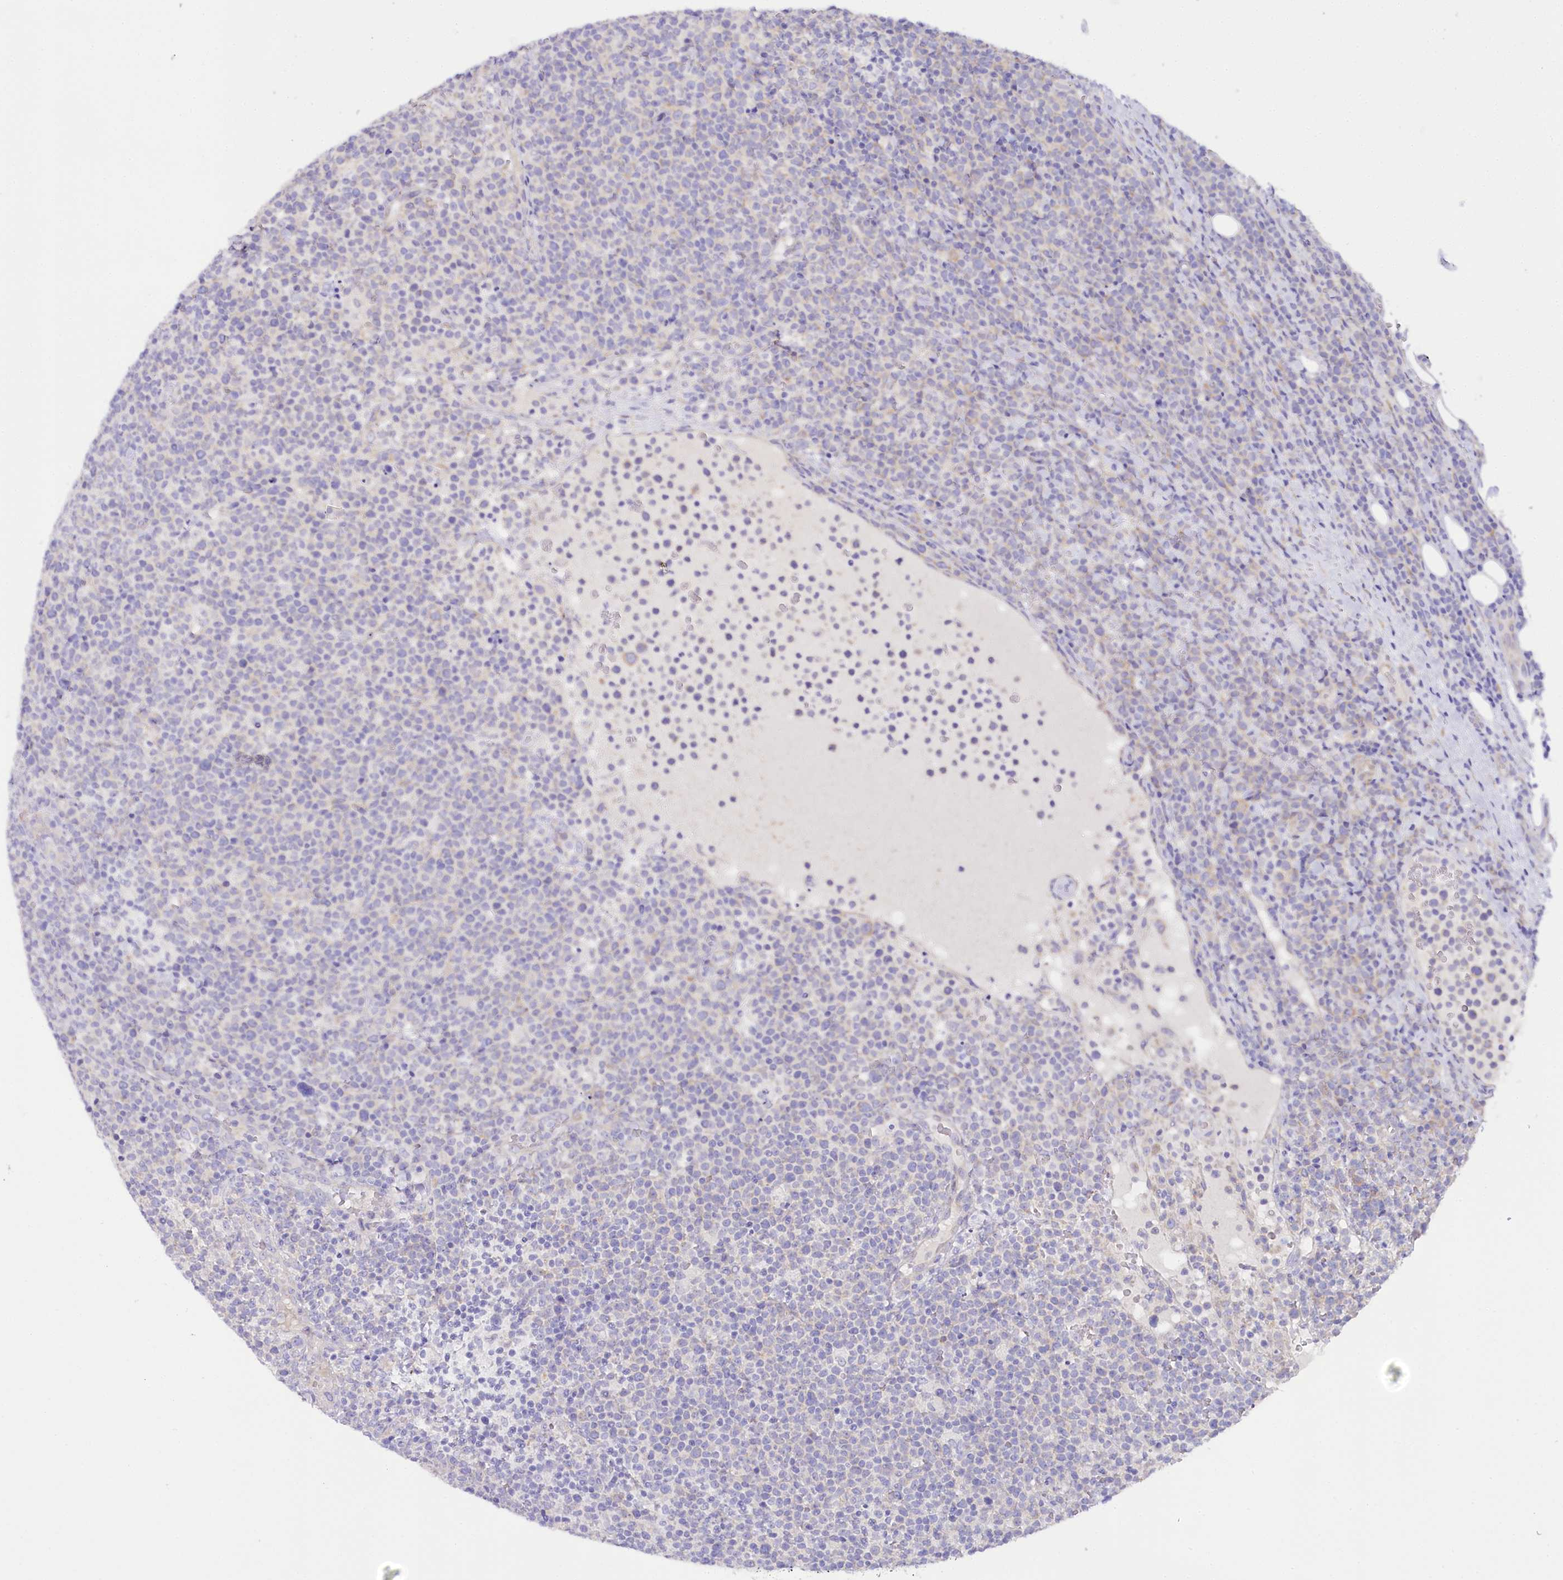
{"staining": {"intensity": "negative", "quantity": "none", "location": "none"}, "tissue": "lymphoma", "cell_type": "Tumor cells", "image_type": "cancer", "snomed": [{"axis": "morphology", "description": "Malignant lymphoma, non-Hodgkin's type, High grade"}, {"axis": "topography", "description": "Lymph node"}], "caption": "Tumor cells are negative for protein expression in human lymphoma.", "gene": "CSN3", "patient": {"sex": "male", "age": 61}}